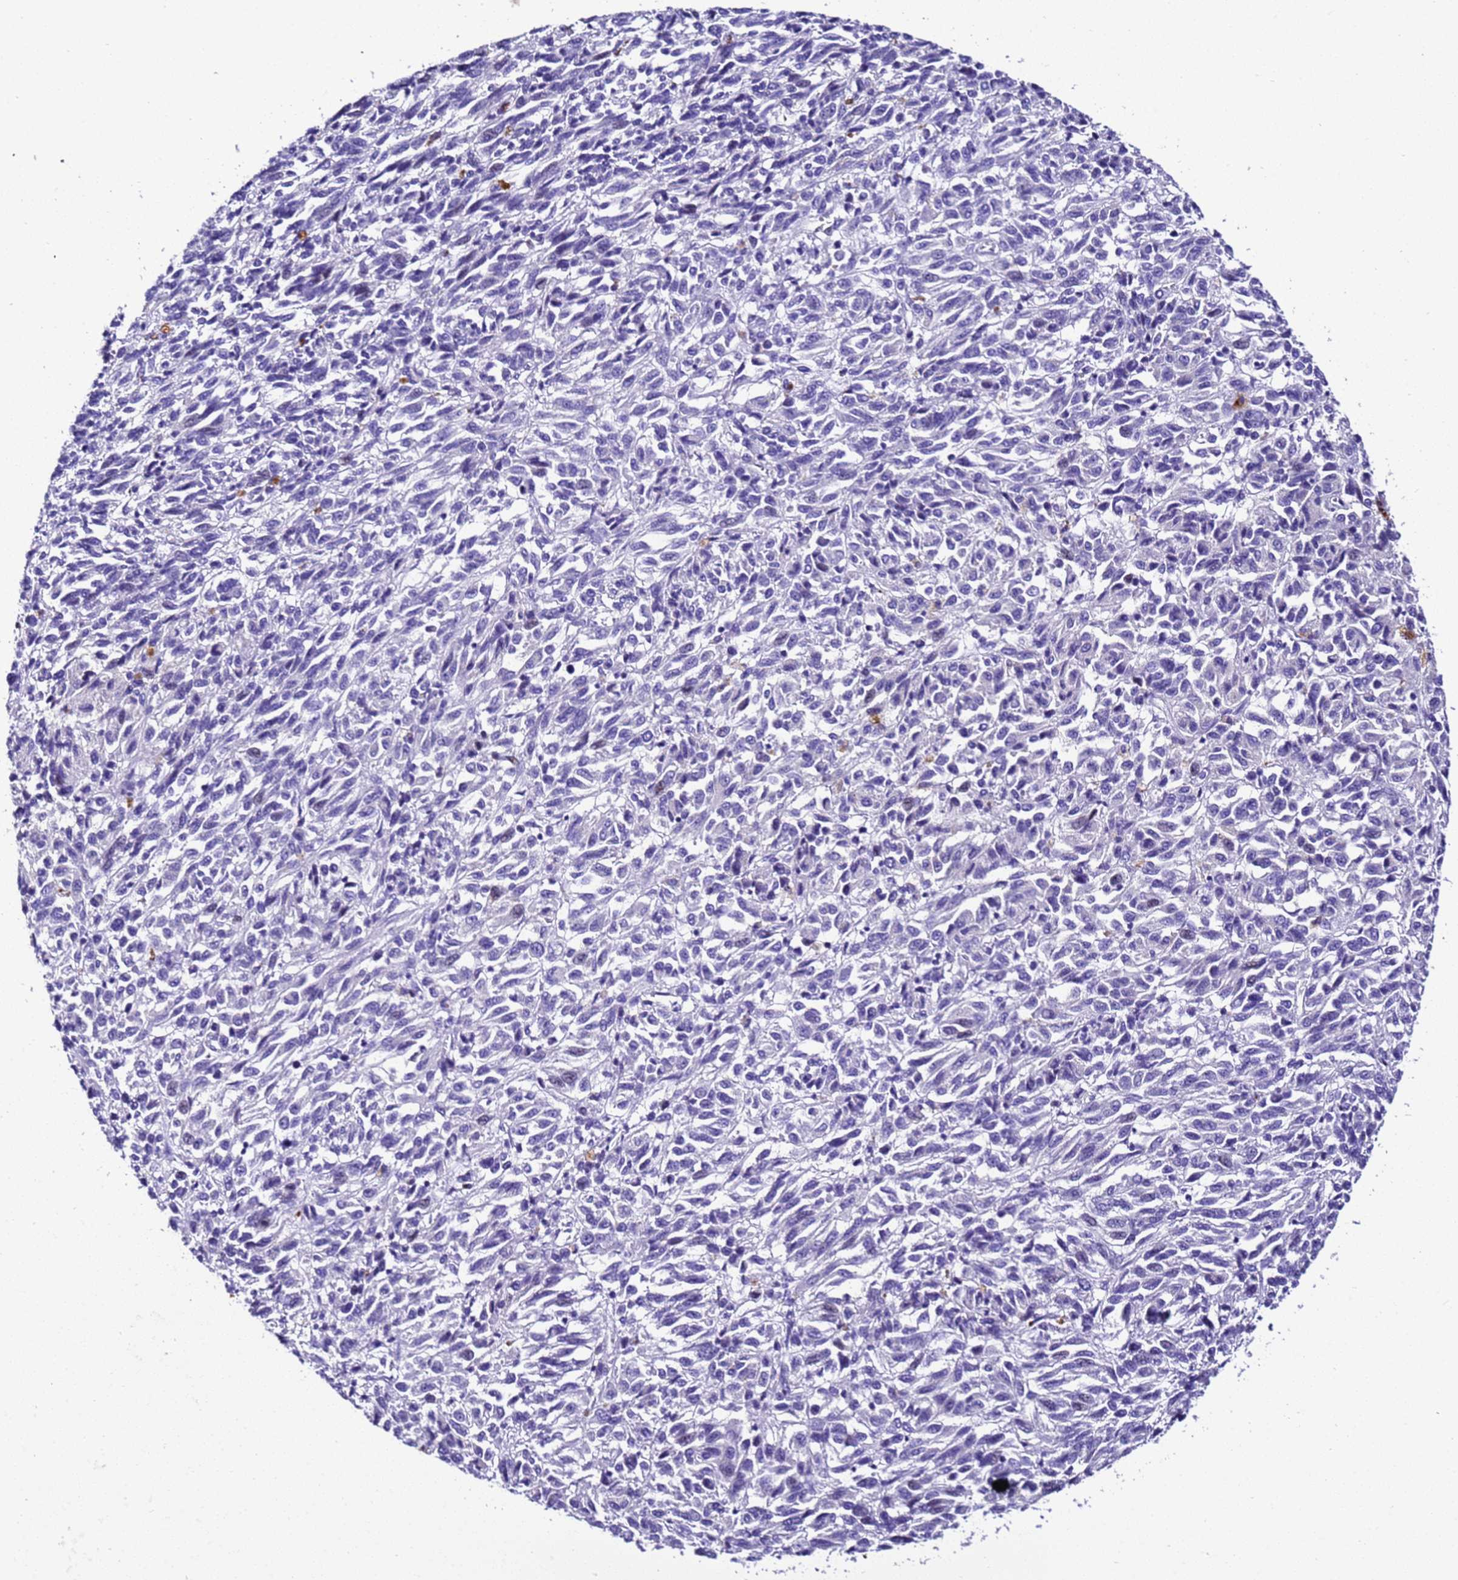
{"staining": {"intensity": "negative", "quantity": "none", "location": "none"}, "tissue": "melanoma", "cell_type": "Tumor cells", "image_type": "cancer", "snomed": [{"axis": "morphology", "description": "Malignant melanoma, Metastatic site"}, {"axis": "topography", "description": "Lung"}], "caption": "Human melanoma stained for a protein using IHC shows no staining in tumor cells.", "gene": "ZNF417", "patient": {"sex": "male", "age": 64}}